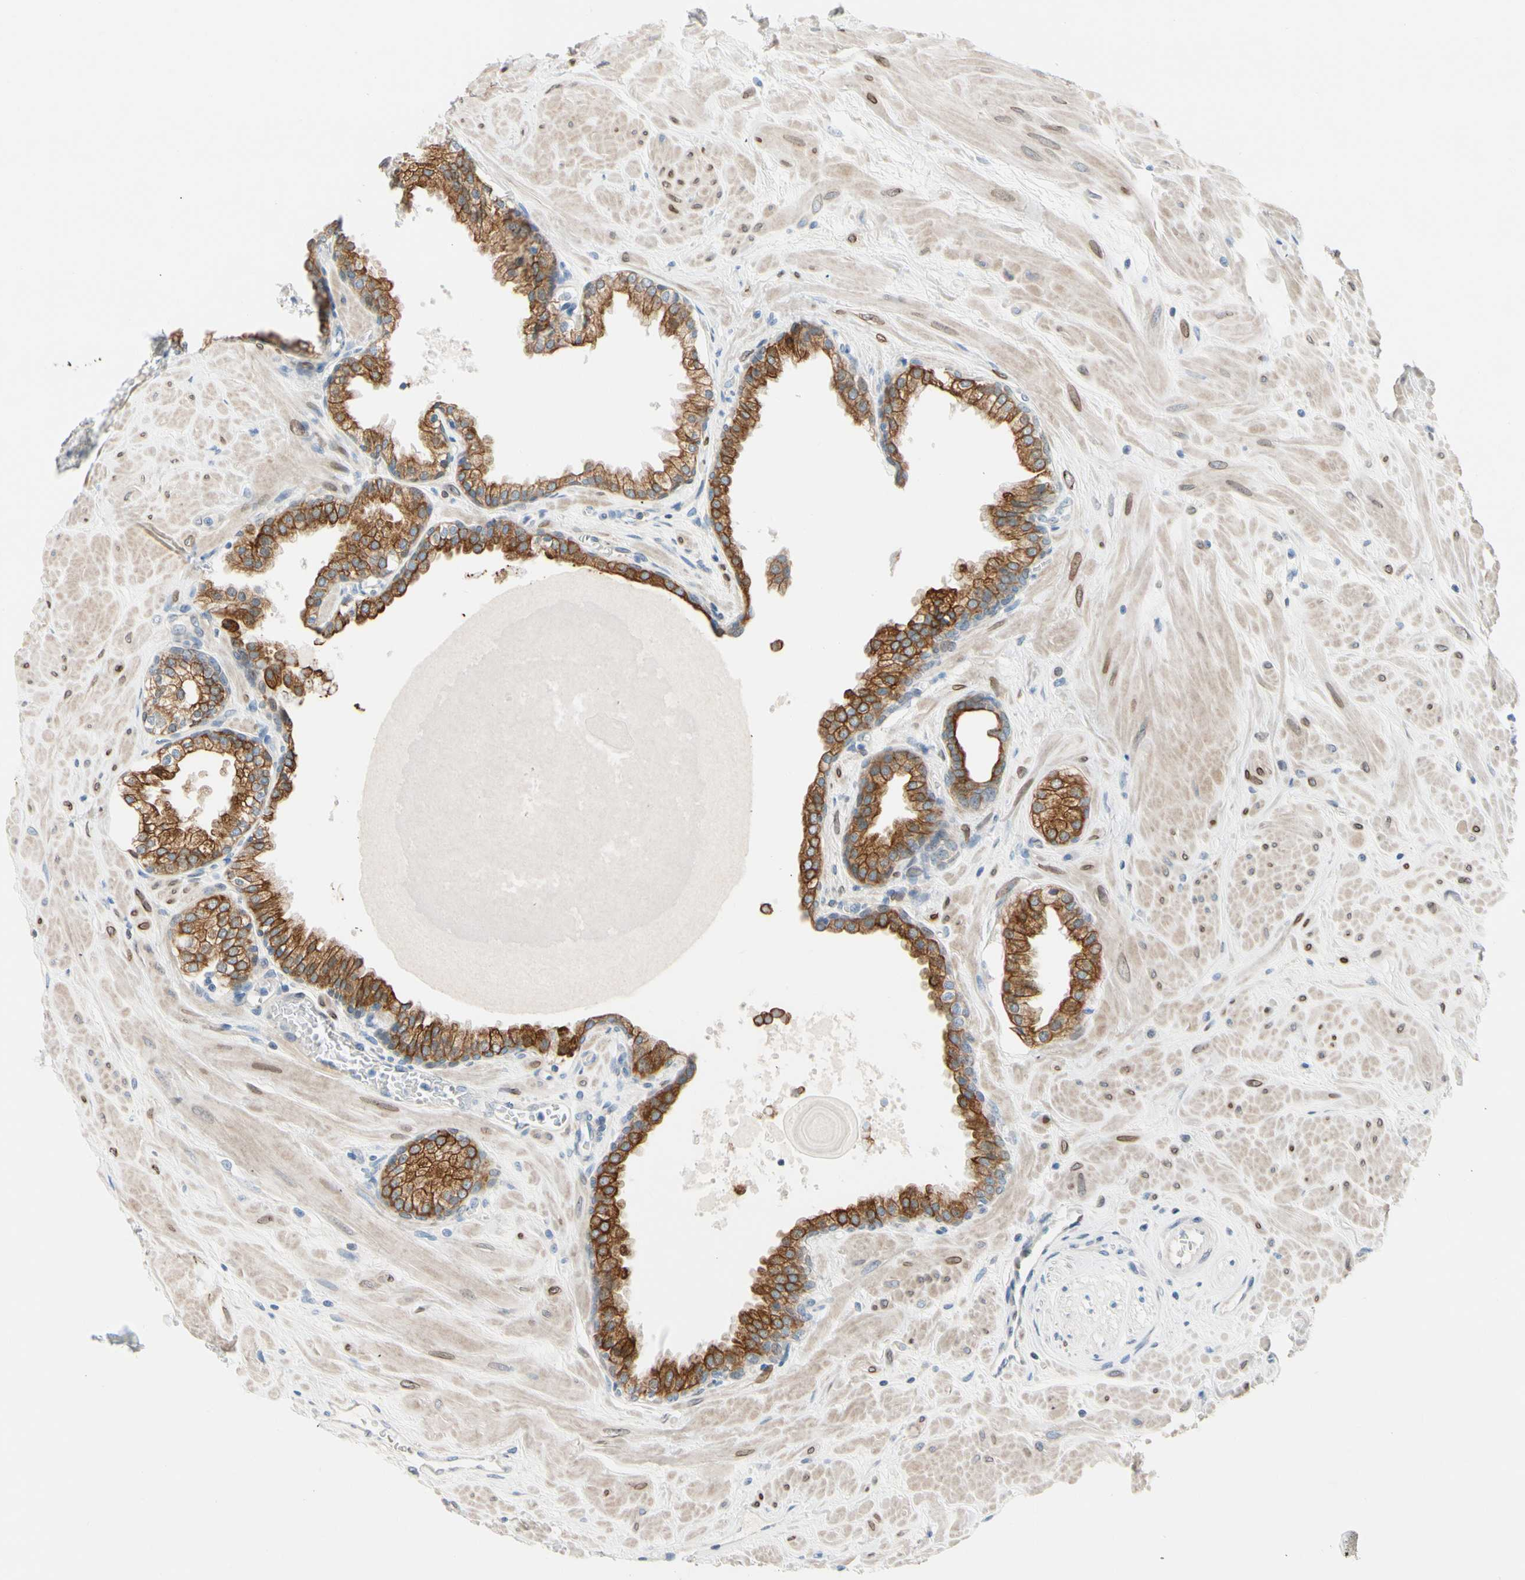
{"staining": {"intensity": "strong", "quantity": ">75%", "location": "cytoplasmic/membranous"}, "tissue": "prostate", "cell_type": "Glandular cells", "image_type": "normal", "snomed": [{"axis": "morphology", "description": "Normal tissue, NOS"}, {"axis": "topography", "description": "Prostate"}], "caption": "Human prostate stained with a protein marker reveals strong staining in glandular cells.", "gene": "ZNF132", "patient": {"sex": "male", "age": 51}}